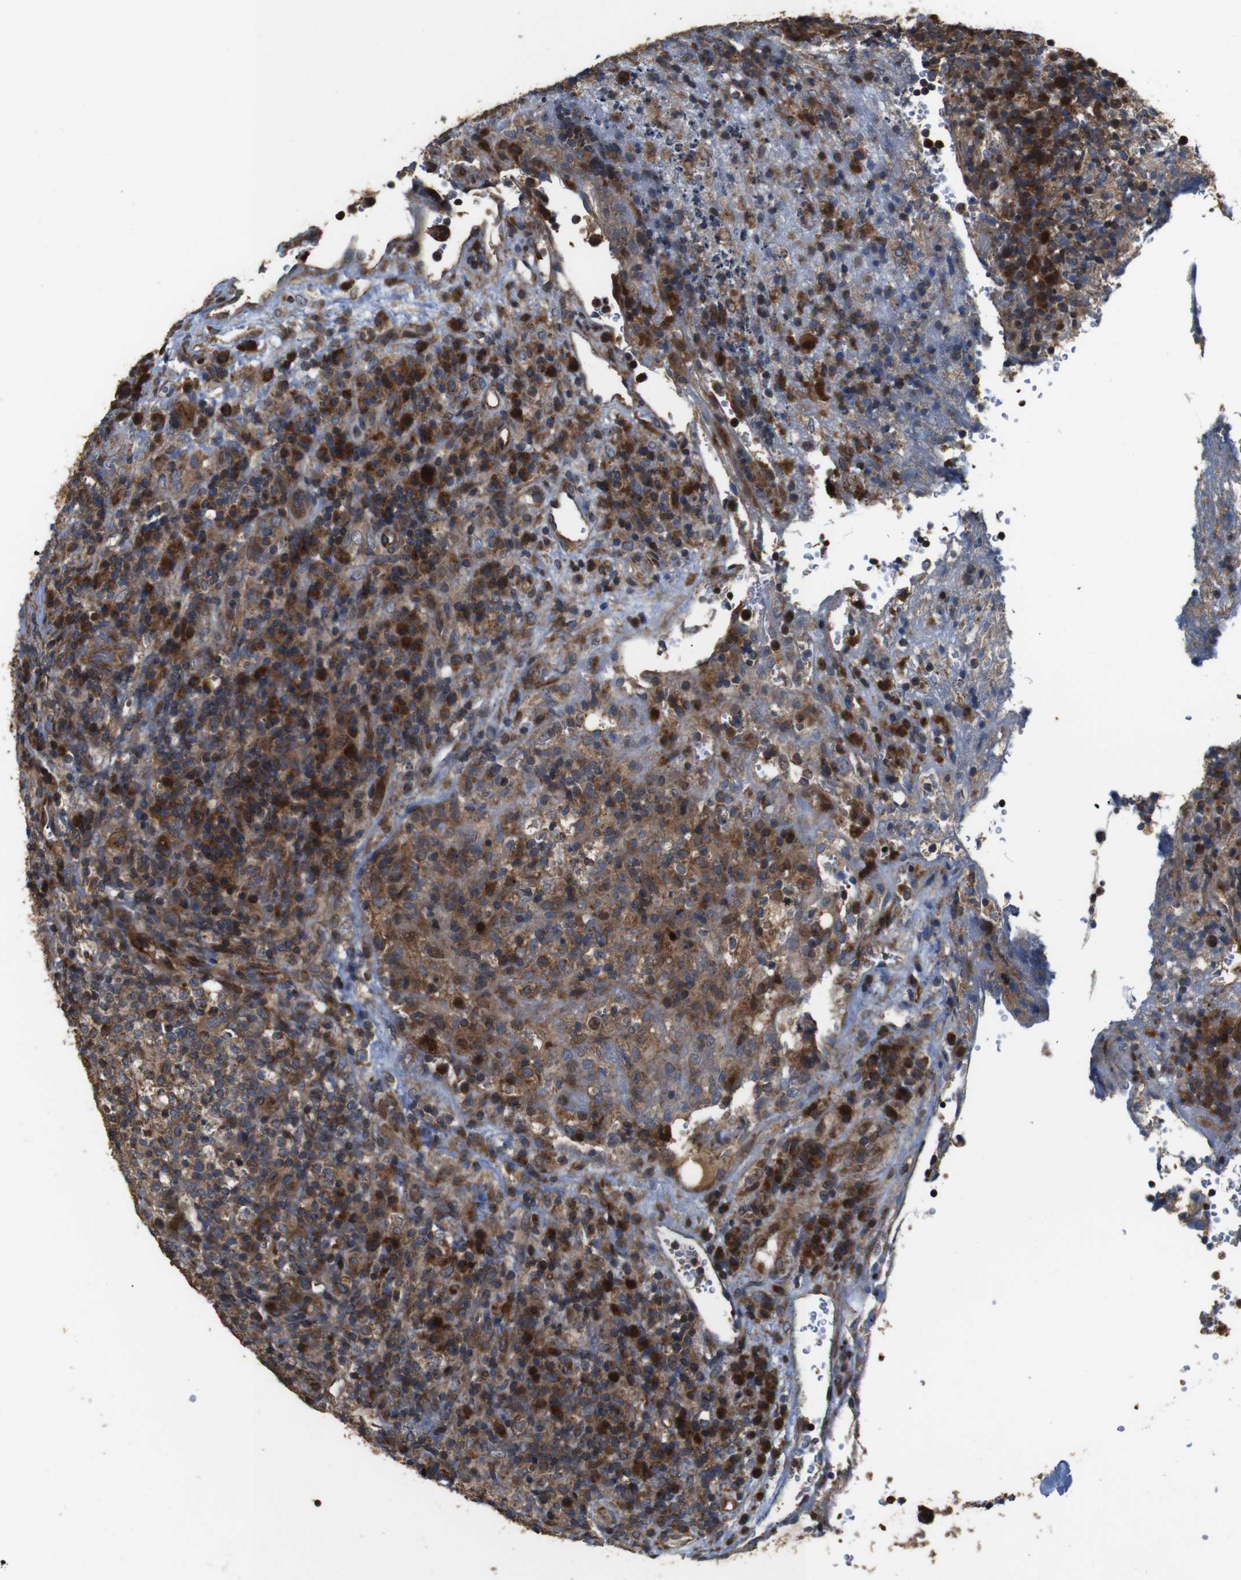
{"staining": {"intensity": "moderate", "quantity": ">75%", "location": "cytoplasmic/membranous"}, "tissue": "lymphoma", "cell_type": "Tumor cells", "image_type": "cancer", "snomed": [{"axis": "morphology", "description": "Malignant lymphoma, non-Hodgkin's type, High grade"}, {"axis": "topography", "description": "Lymph node"}], "caption": "This histopathology image shows immunohistochemistry (IHC) staining of lymphoma, with medium moderate cytoplasmic/membranous expression in approximately >75% of tumor cells.", "gene": "SNN", "patient": {"sex": "female", "age": 76}}